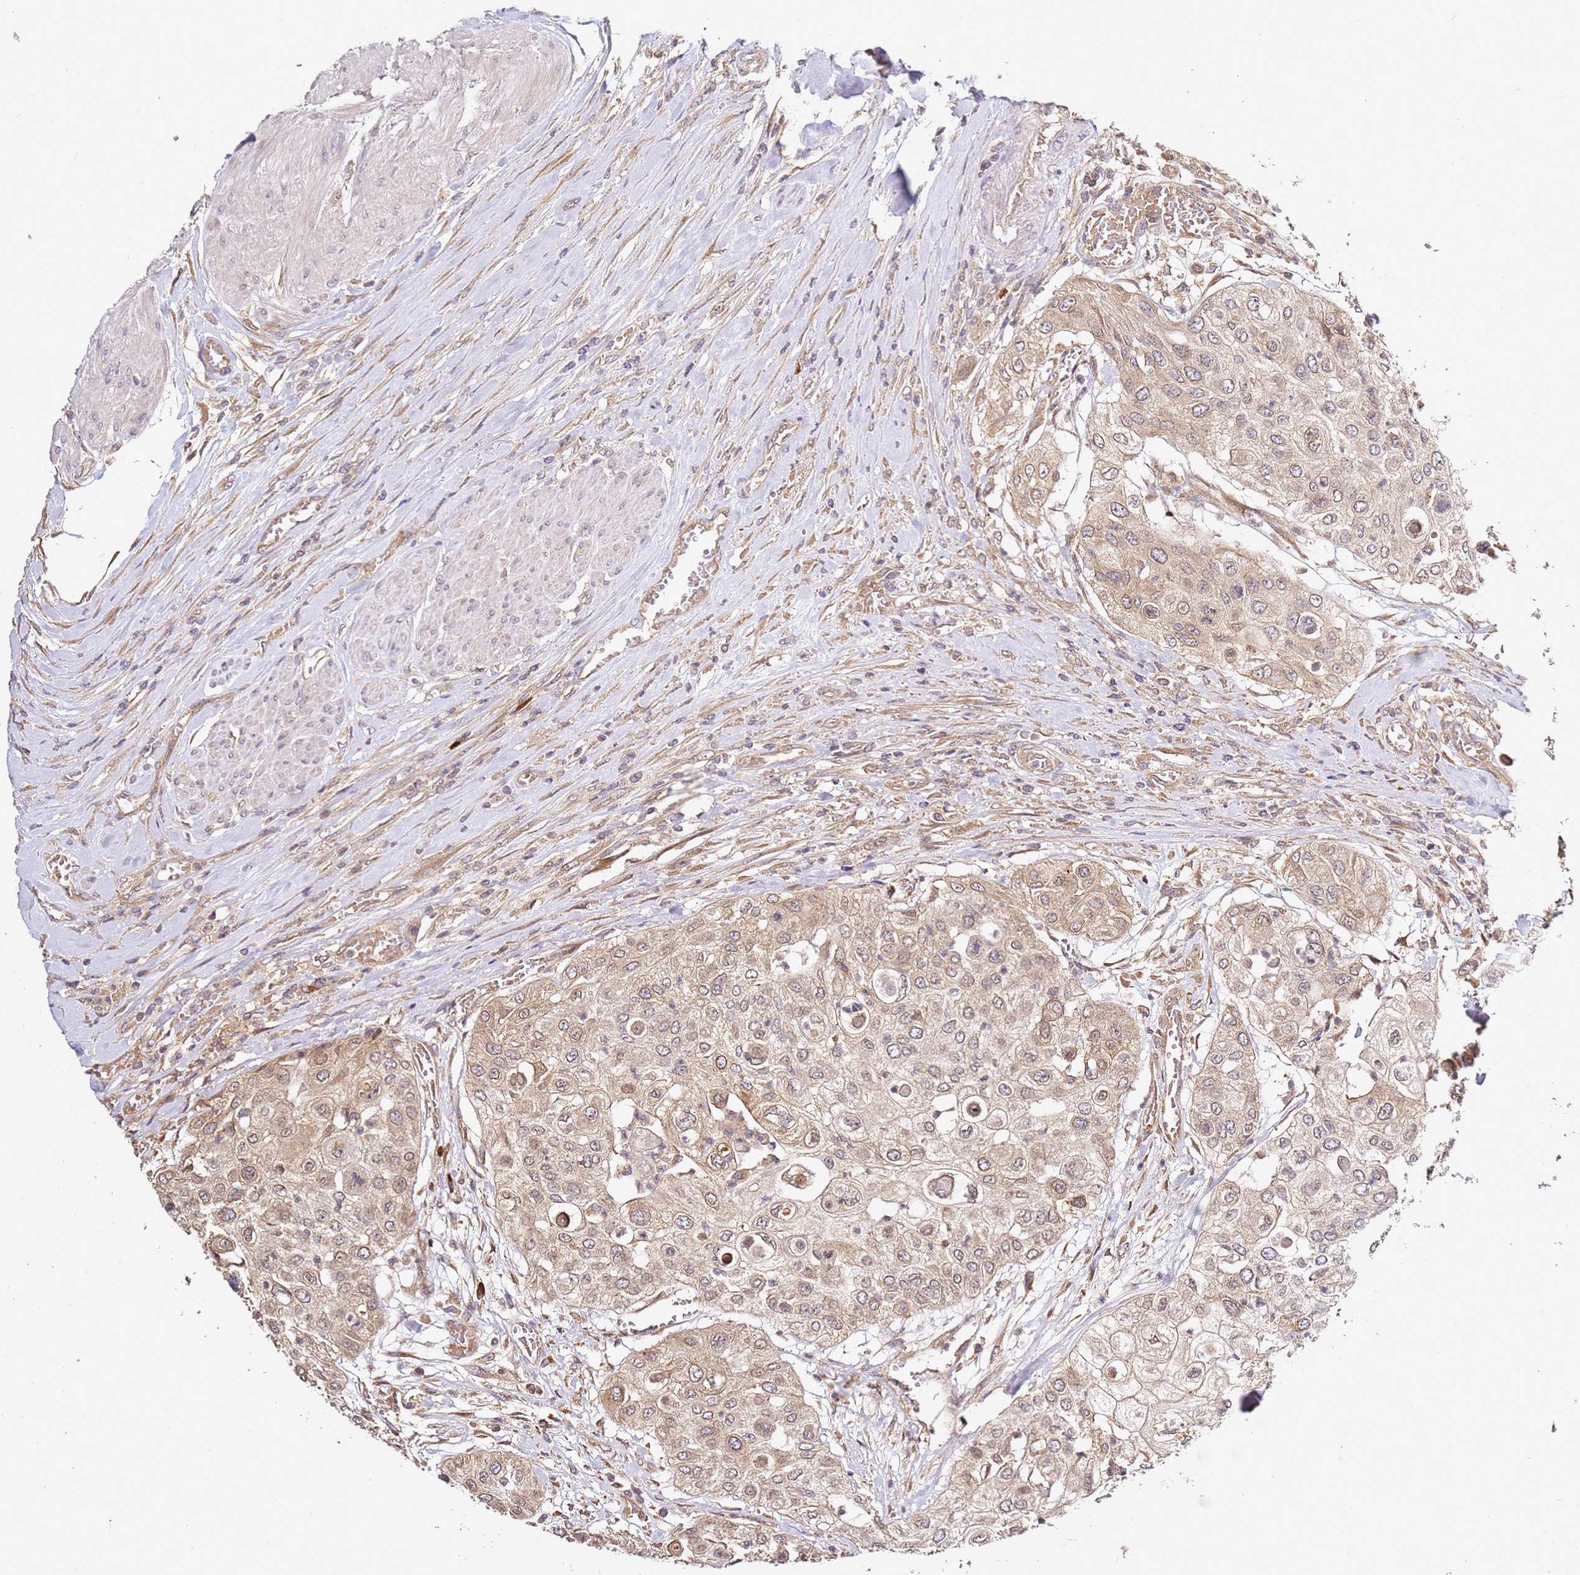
{"staining": {"intensity": "weak", "quantity": ">75%", "location": "cytoplasmic/membranous"}, "tissue": "urothelial cancer", "cell_type": "Tumor cells", "image_type": "cancer", "snomed": [{"axis": "morphology", "description": "Urothelial carcinoma, High grade"}, {"axis": "topography", "description": "Urinary bladder"}], "caption": "Protein analysis of urothelial cancer tissue demonstrates weak cytoplasmic/membranous staining in approximately >75% of tumor cells.", "gene": "OSBPL2", "patient": {"sex": "female", "age": 79}}